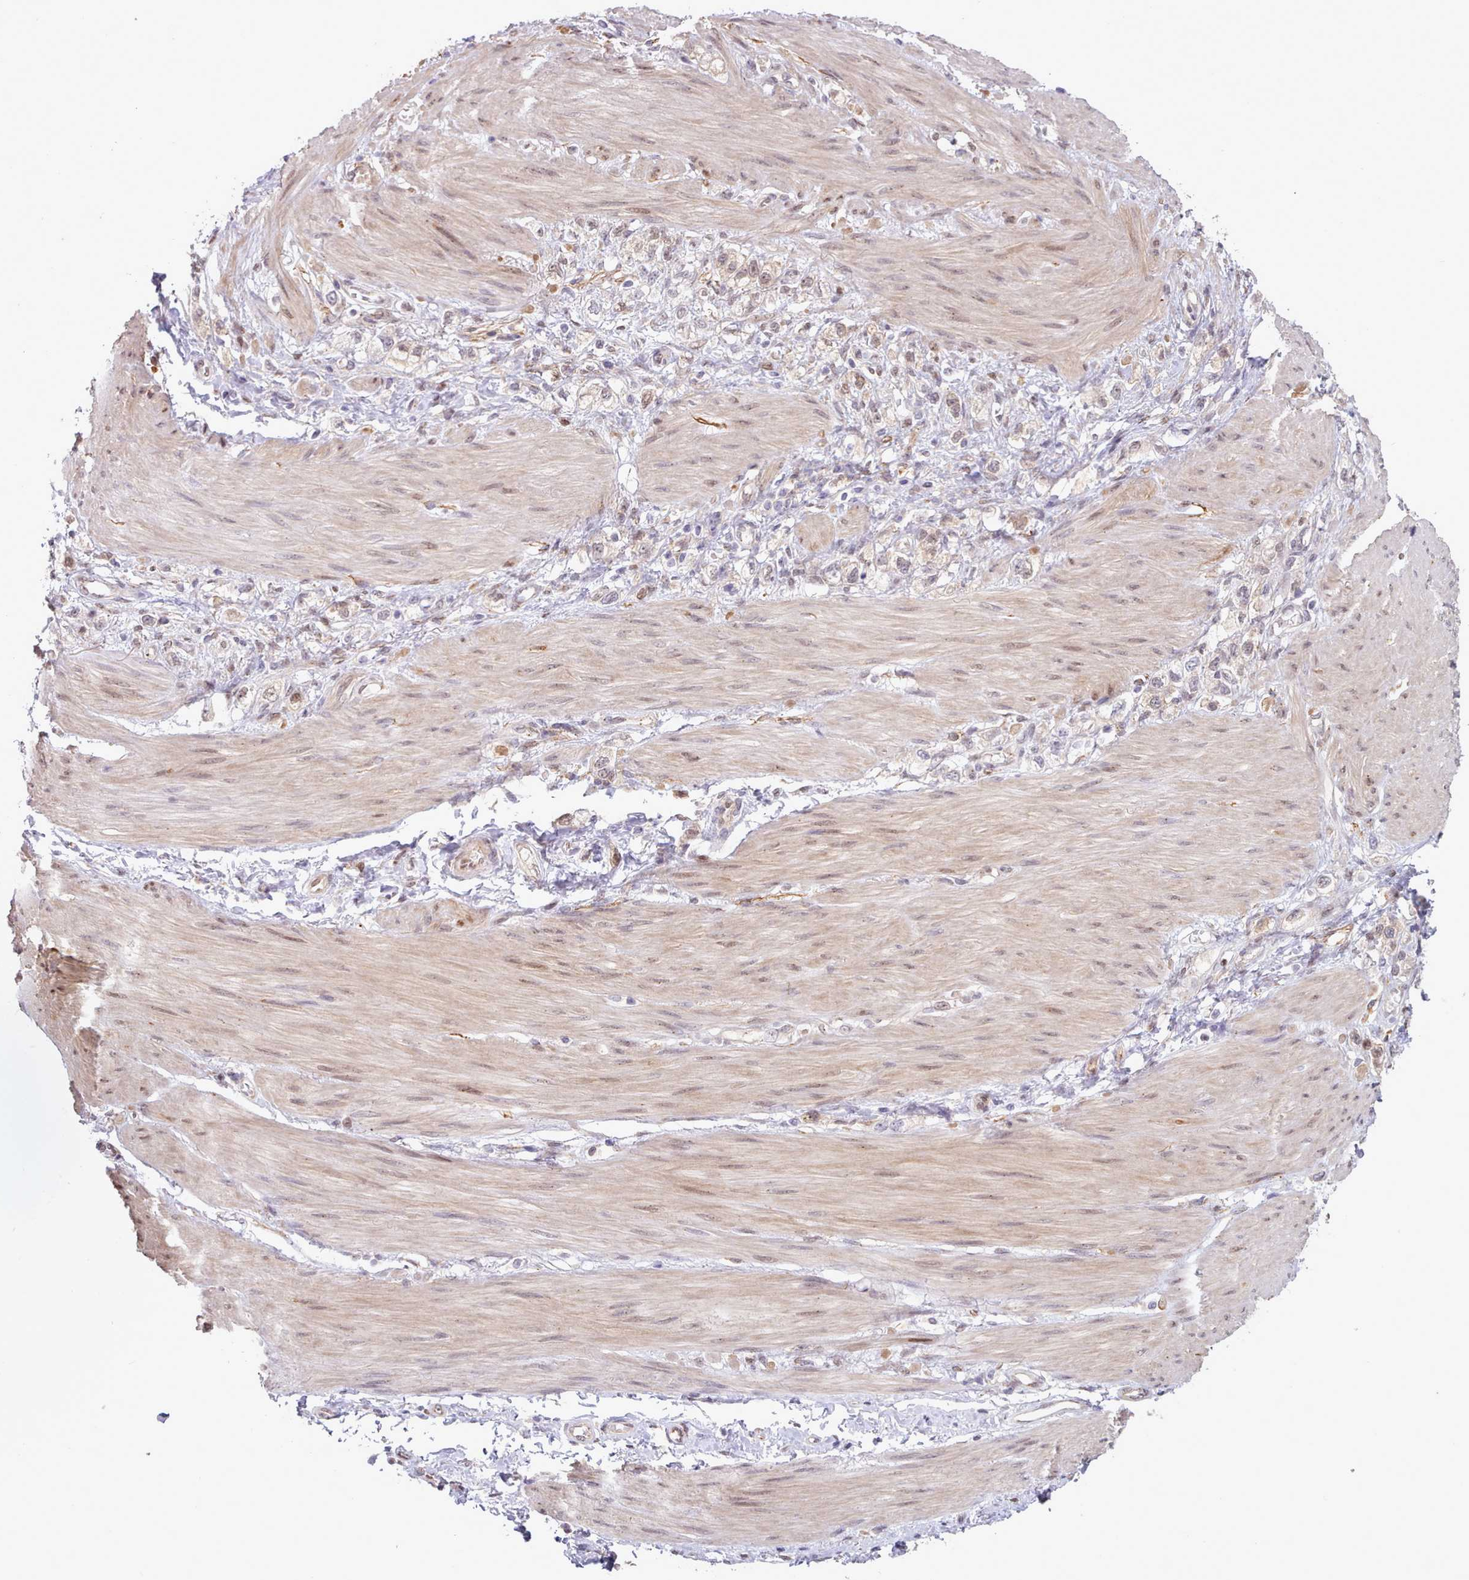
{"staining": {"intensity": "weak", "quantity": "<25%", "location": "nuclear"}, "tissue": "stomach cancer", "cell_type": "Tumor cells", "image_type": "cancer", "snomed": [{"axis": "morphology", "description": "Adenocarcinoma, NOS"}, {"axis": "topography", "description": "Stomach"}], "caption": "High power microscopy histopathology image of an immunohistochemistry histopathology image of stomach cancer (adenocarcinoma), revealing no significant expression in tumor cells.", "gene": "CES3", "patient": {"sex": "female", "age": 65}}